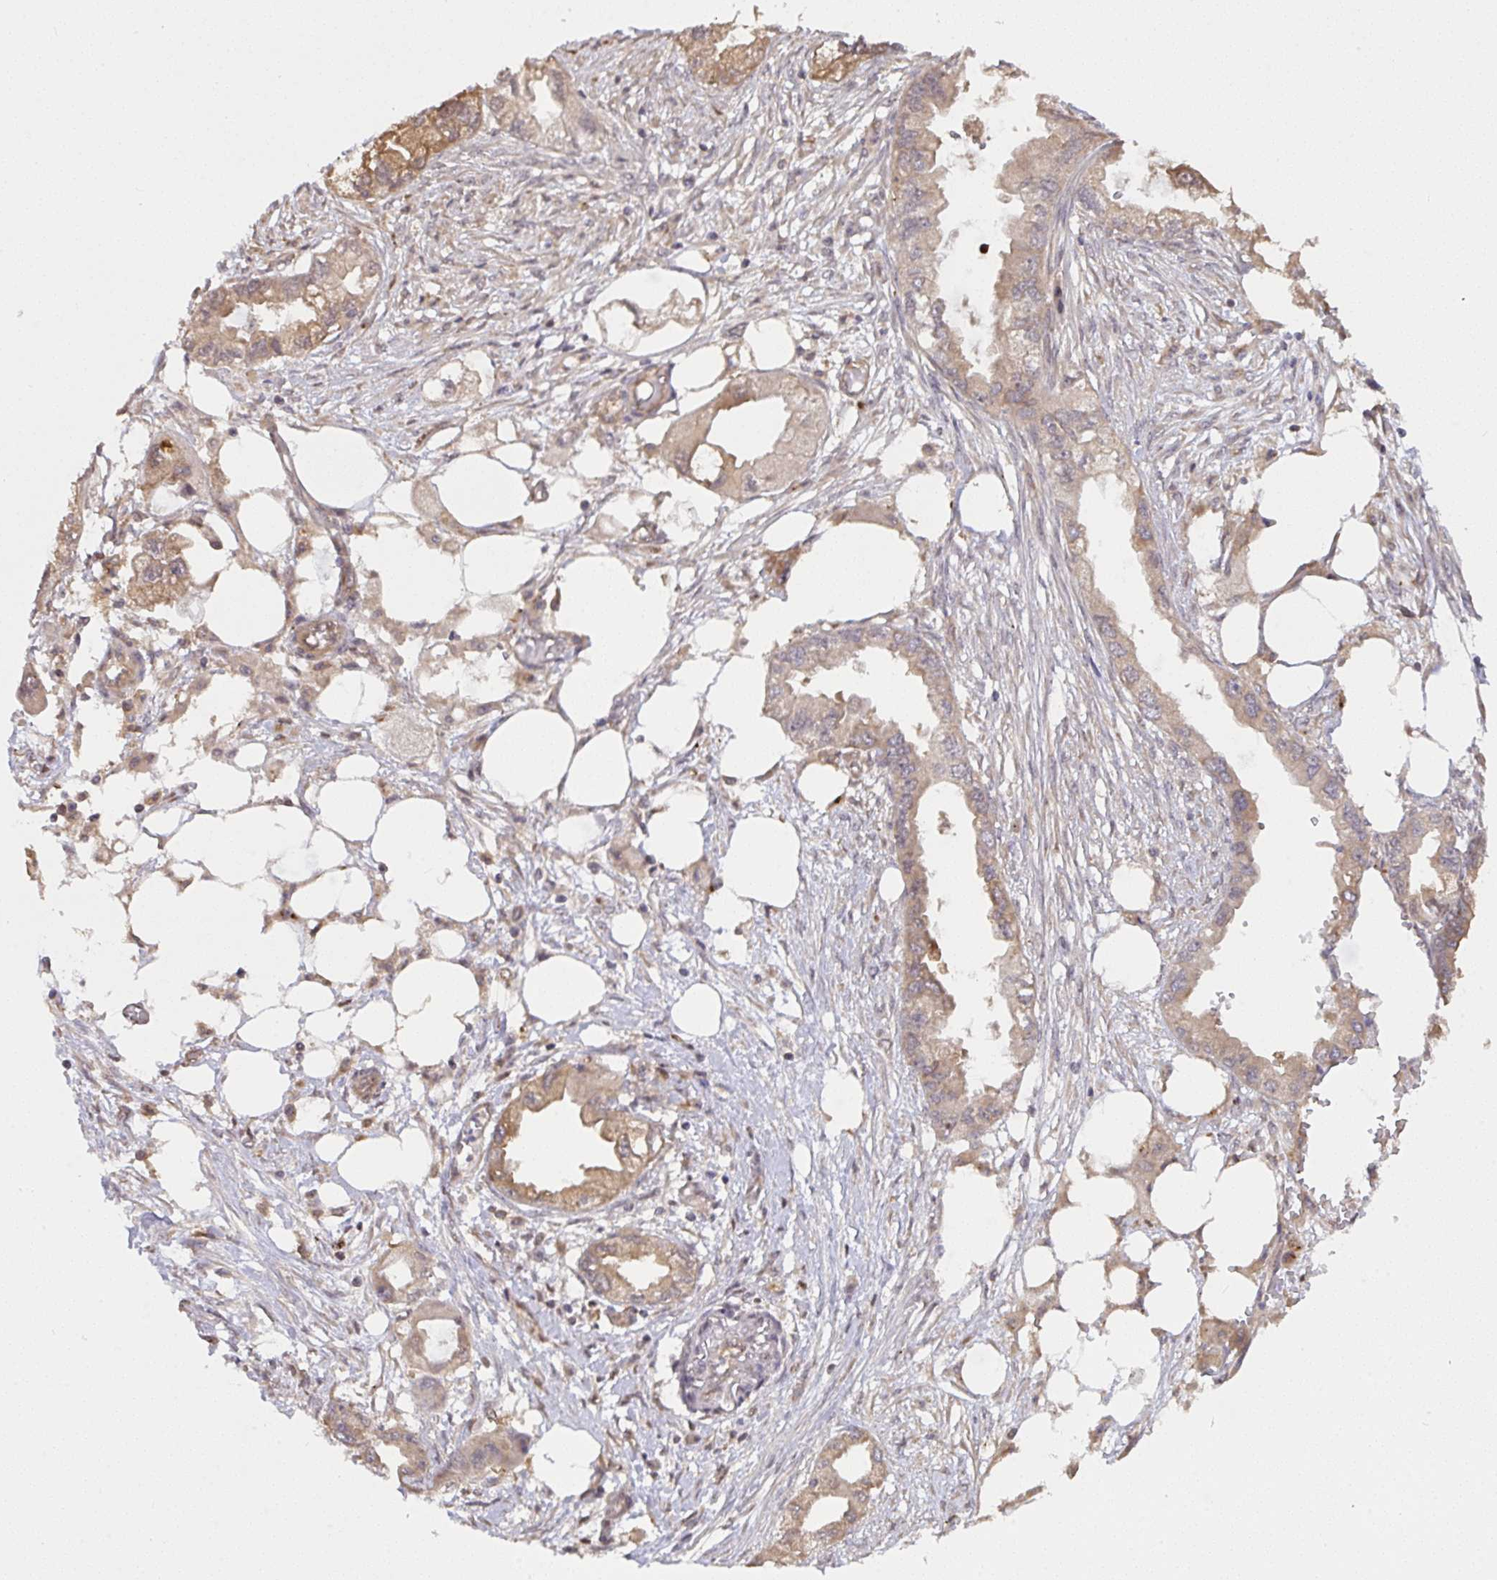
{"staining": {"intensity": "moderate", "quantity": "25%-75%", "location": "cytoplasmic/membranous"}, "tissue": "endometrial cancer", "cell_type": "Tumor cells", "image_type": "cancer", "snomed": [{"axis": "morphology", "description": "Adenocarcinoma, NOS"}, {"axis": "morphology", "description": "Adenocarcinoma, metastatic, NOS"}, {"axis": "topography", "description": "Adipose tissue"}, {"axis": "topography", "description": "Endometrium"}], "caption": "There is medium levels of moderate cytoplasmic/membranous expression in tumor cells of metastatic adenocarcinoma (endometrial), as demonstrated by immunohistochemical staining (brown color).", "gene": "C12orf57", "patient": {"sex": "female", "age": 67}}